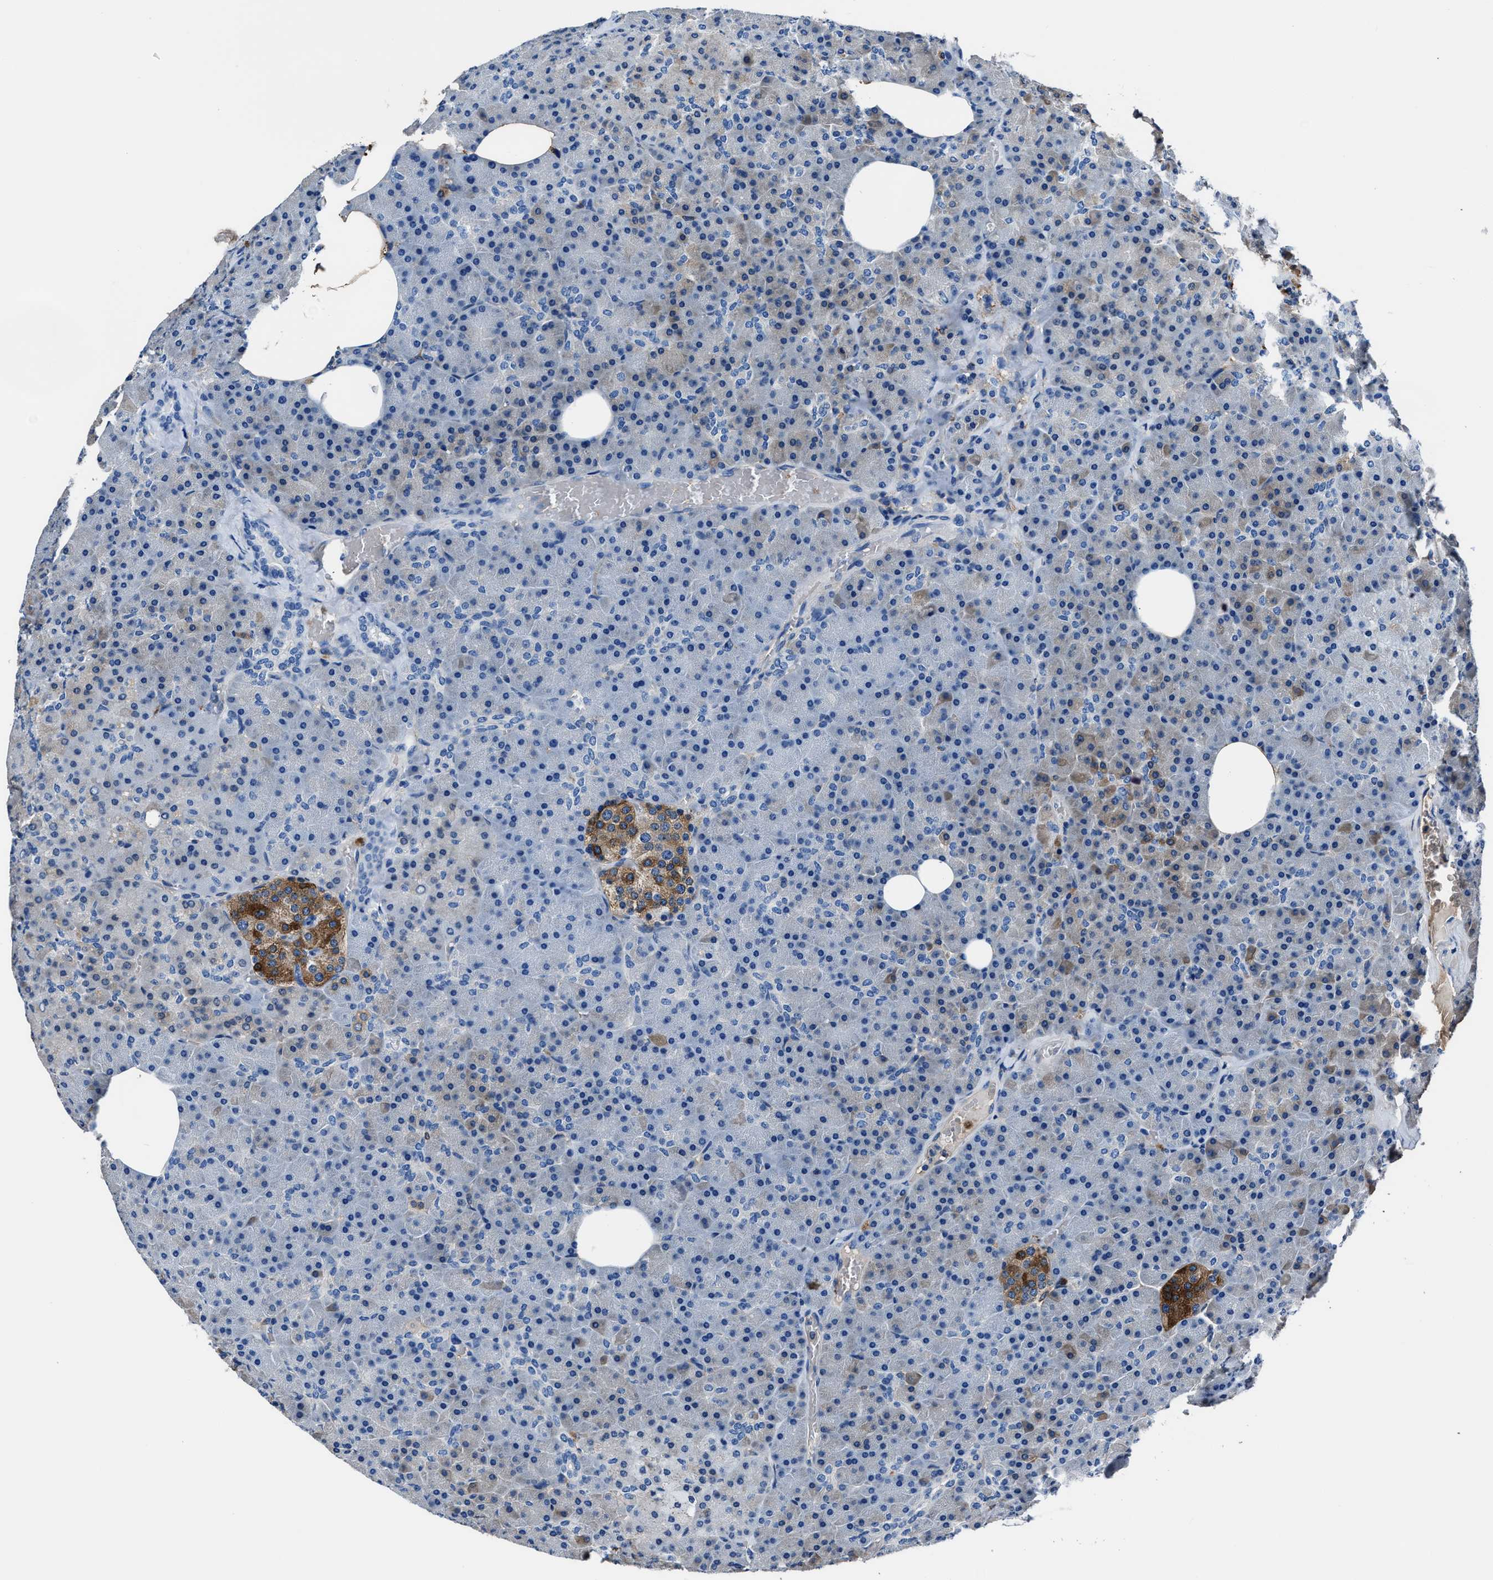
{"staining": {"intensity": "weak", "quantity": "<25%", "location": "cytoplasmic/membranous"}, "tissue": "pancreas", "cell_type": "Exocrine glandular cells", "image_type": "normal", "snomed": [{"axis": "morphology", "description": "Normal tissue, NOS"}, {"axis": "morphology", "description": "Carcinoid, malignant, NOS"}, {"axis": "topography", "description": "Pancreas"}], "caption": "Immunohistochemistry of benign human pancreas exhibits no expression in exocrine glandular cells.", "gene": "FTL", "patient": {"sex": "female", "age": 35}}